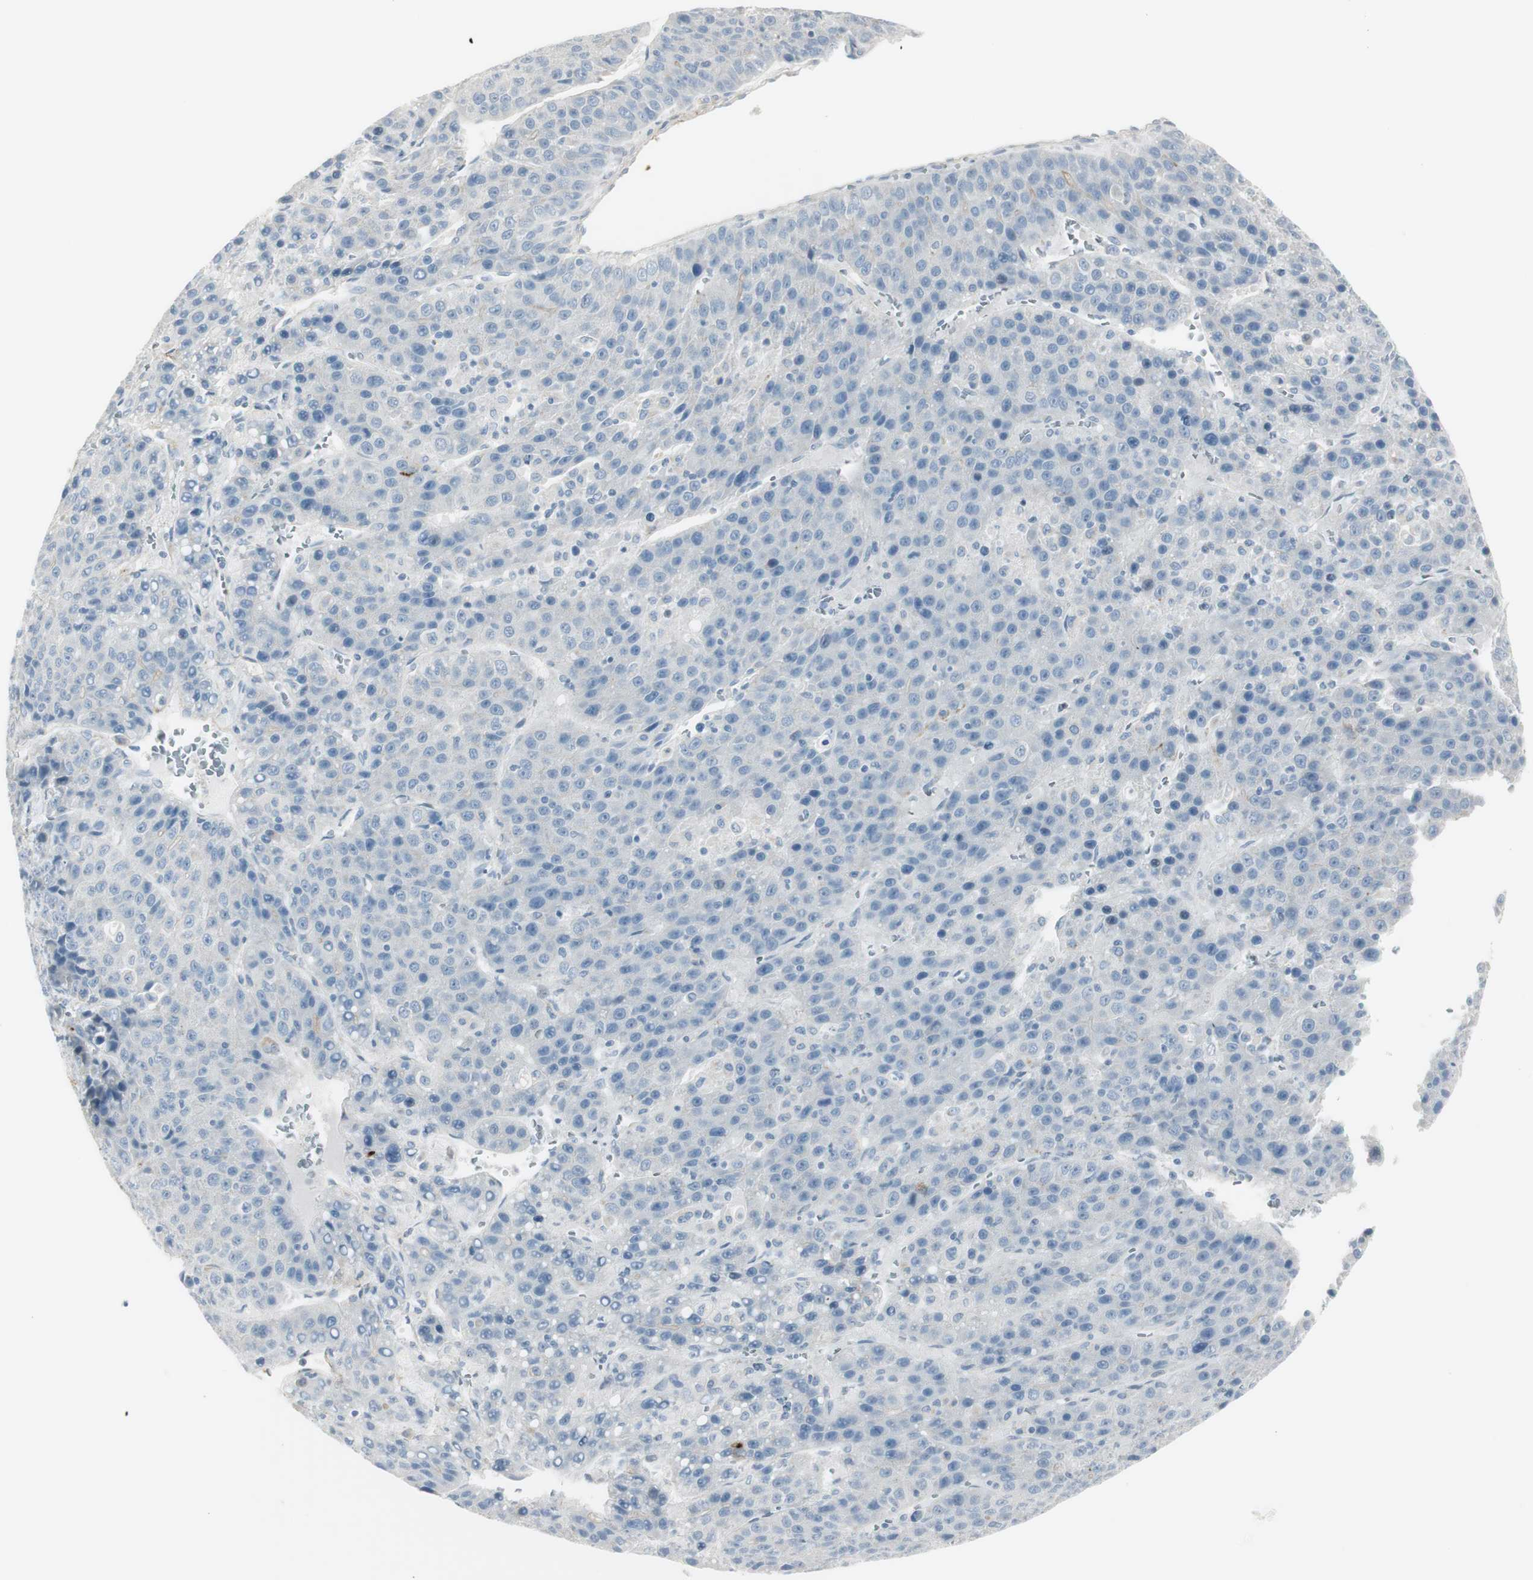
{"staining": {"intensity": "negative", "quantity": "none", "location": "none"}, "tissue": "liver cancer", "cell_type": "Tumor cells", "image_type": "cancer", "snomed": [{"axis": "morphology", "description": "Carcinoma, Hepatocellular, NOS"}, {"axis": "topography", "description": "Liver"}], "caption": "The IHC histopathology image has no significant expression in tumor cells of liver cancer (hepatocellular carcinoma) tissue.", "gene": "CACNA2D1", "patient": {"sex": "female", "age": 53}}